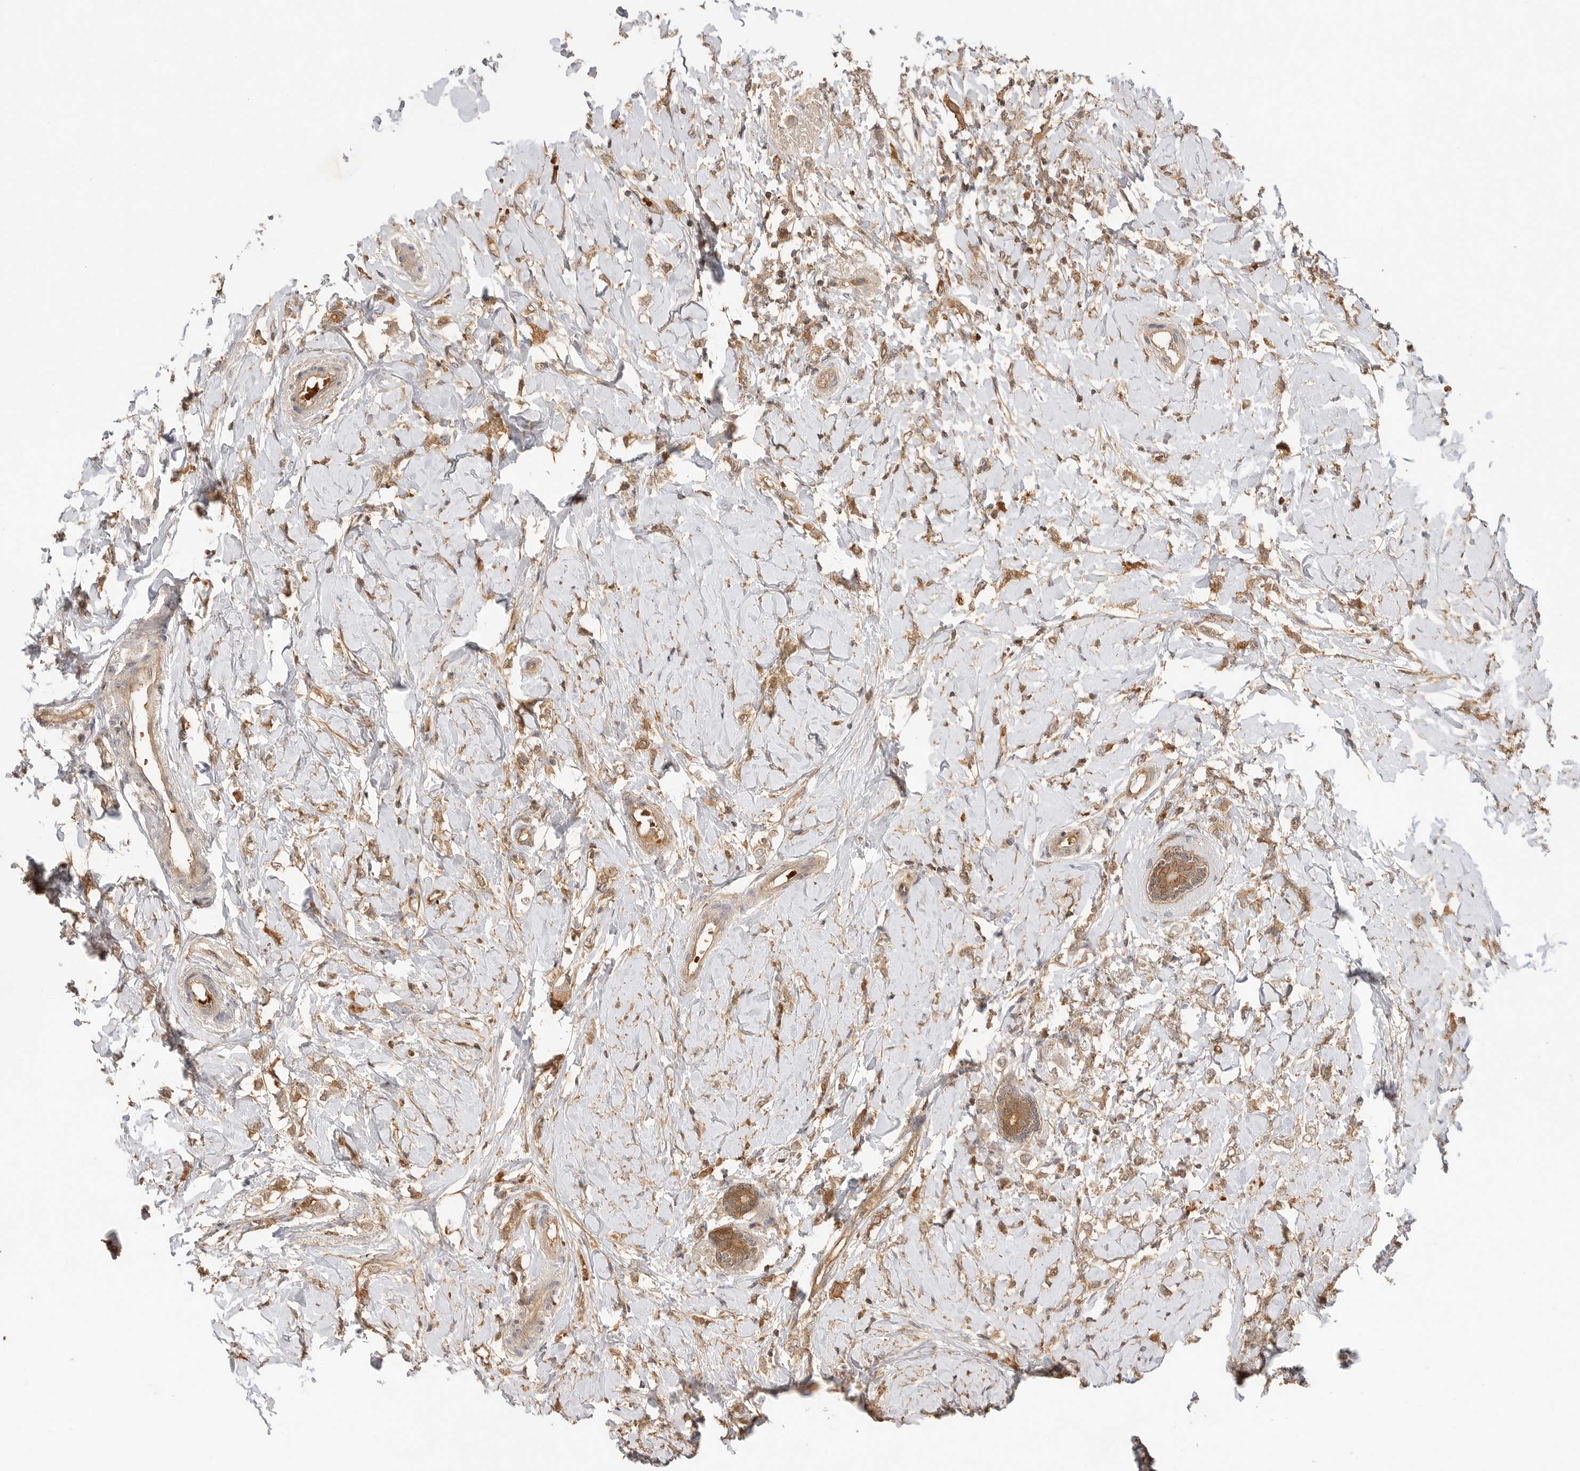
{"staining": {"intensity": "moderate", "quantity": ">75%", "location": "cytoplasmic/membranous"}, "tissue": "breast cancer", "cell_type": "Tumor cells", "image_type": "cancer", "snomed": [{"axis": "morphology", "description": "Normal tissue, NOS"}, {"axis": "morphology", "description": "Lobular carcinoma"}, {"axis": "topography", "description": "Breast"}], "caption": "This photomicrograph displays immunohistochemistry staining of human lobular carcinoma (breast), with medium moderate cytoplasmic/membranous positivity in approximately >75% of tumor cells.", "gene": "CLDN12", "patient": {"sex": "female", "age": 47}}